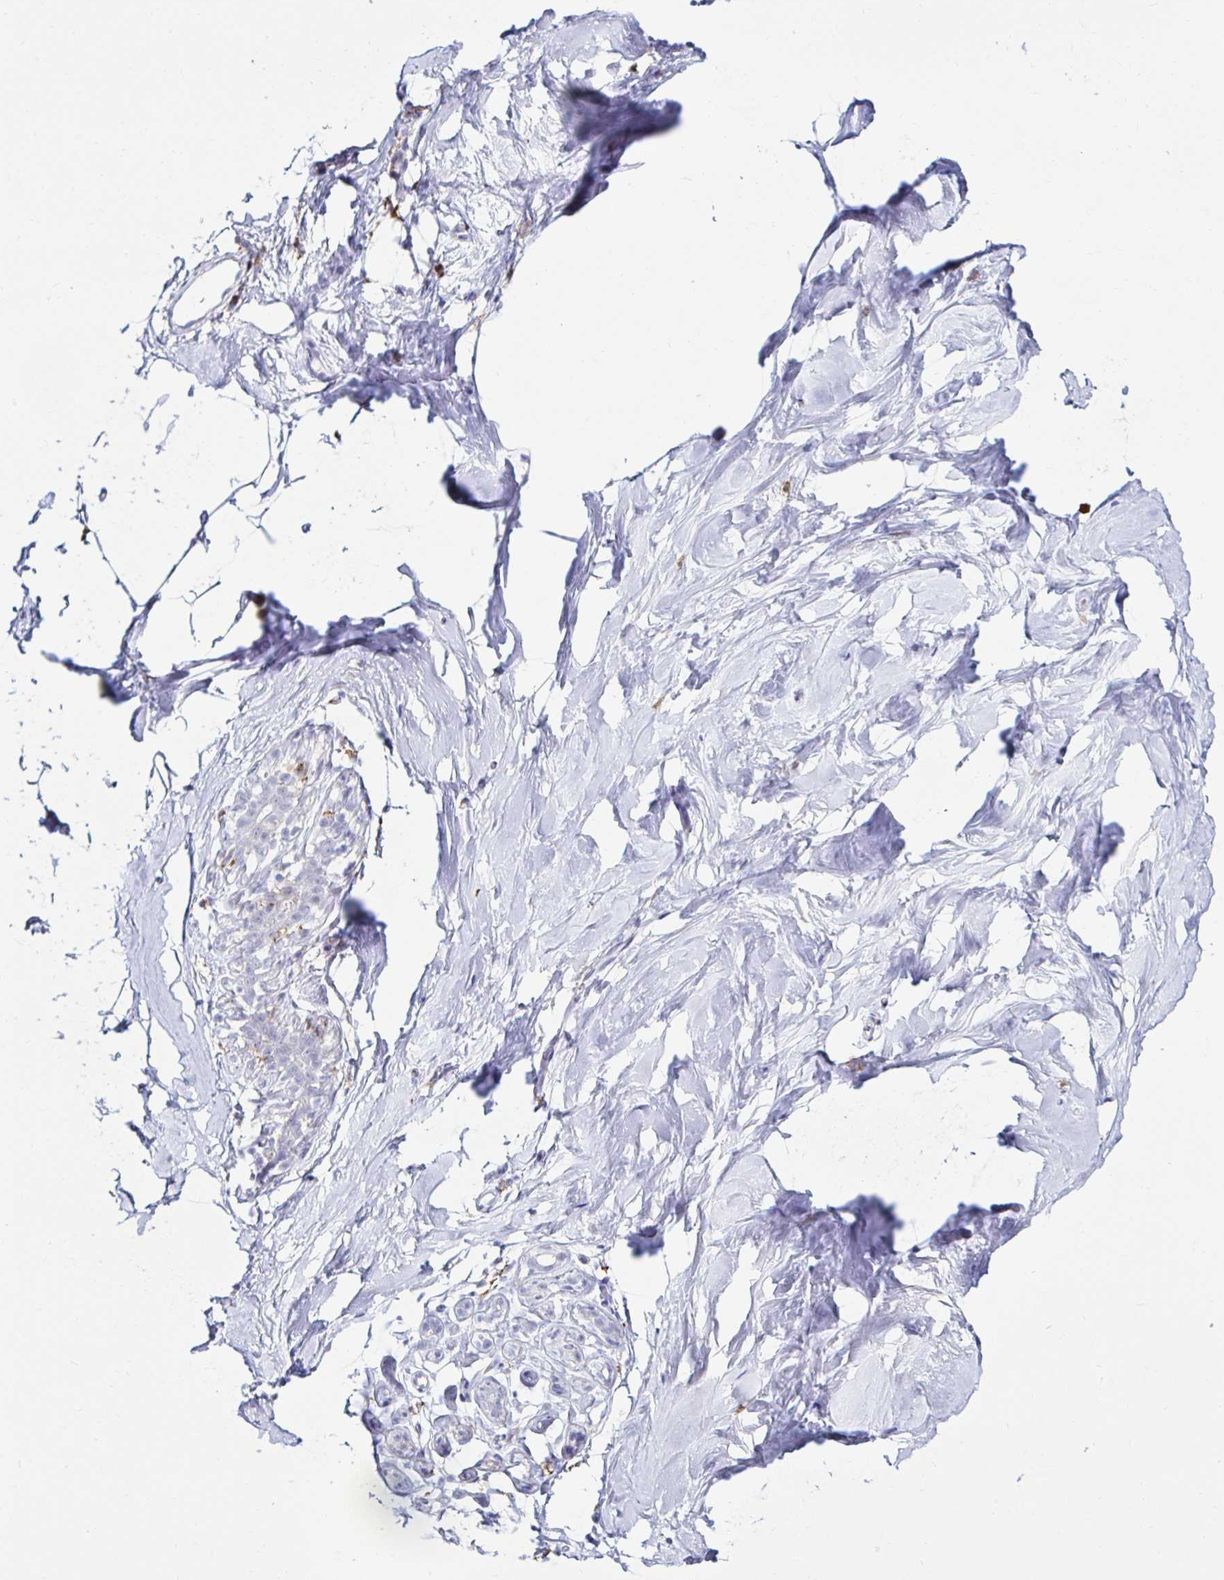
{"staining": {"intensity": "negative", "quantity": "none", "location": "none"}, "tissue": "breast", "cell_type": "Adipocytes", "image_type": "normal", "snomed": [{"axis": "morphology", "description": "Normal tissue, NOS"}, {"axis": "topography", "description": "Breast"}], "caption": "High power microscopy photomicrograph of an immunohistochemistry micrograph of unremarkable breast, revealing no significant expression in adipocytes. Brightfield microscopy of immunohistochemistry (IHC) stained with DAB (brown) and hematoxylin (blue), captured at high magnification.", "gene": "CYBB", "patient": {"sex": "female", "age": 32}}